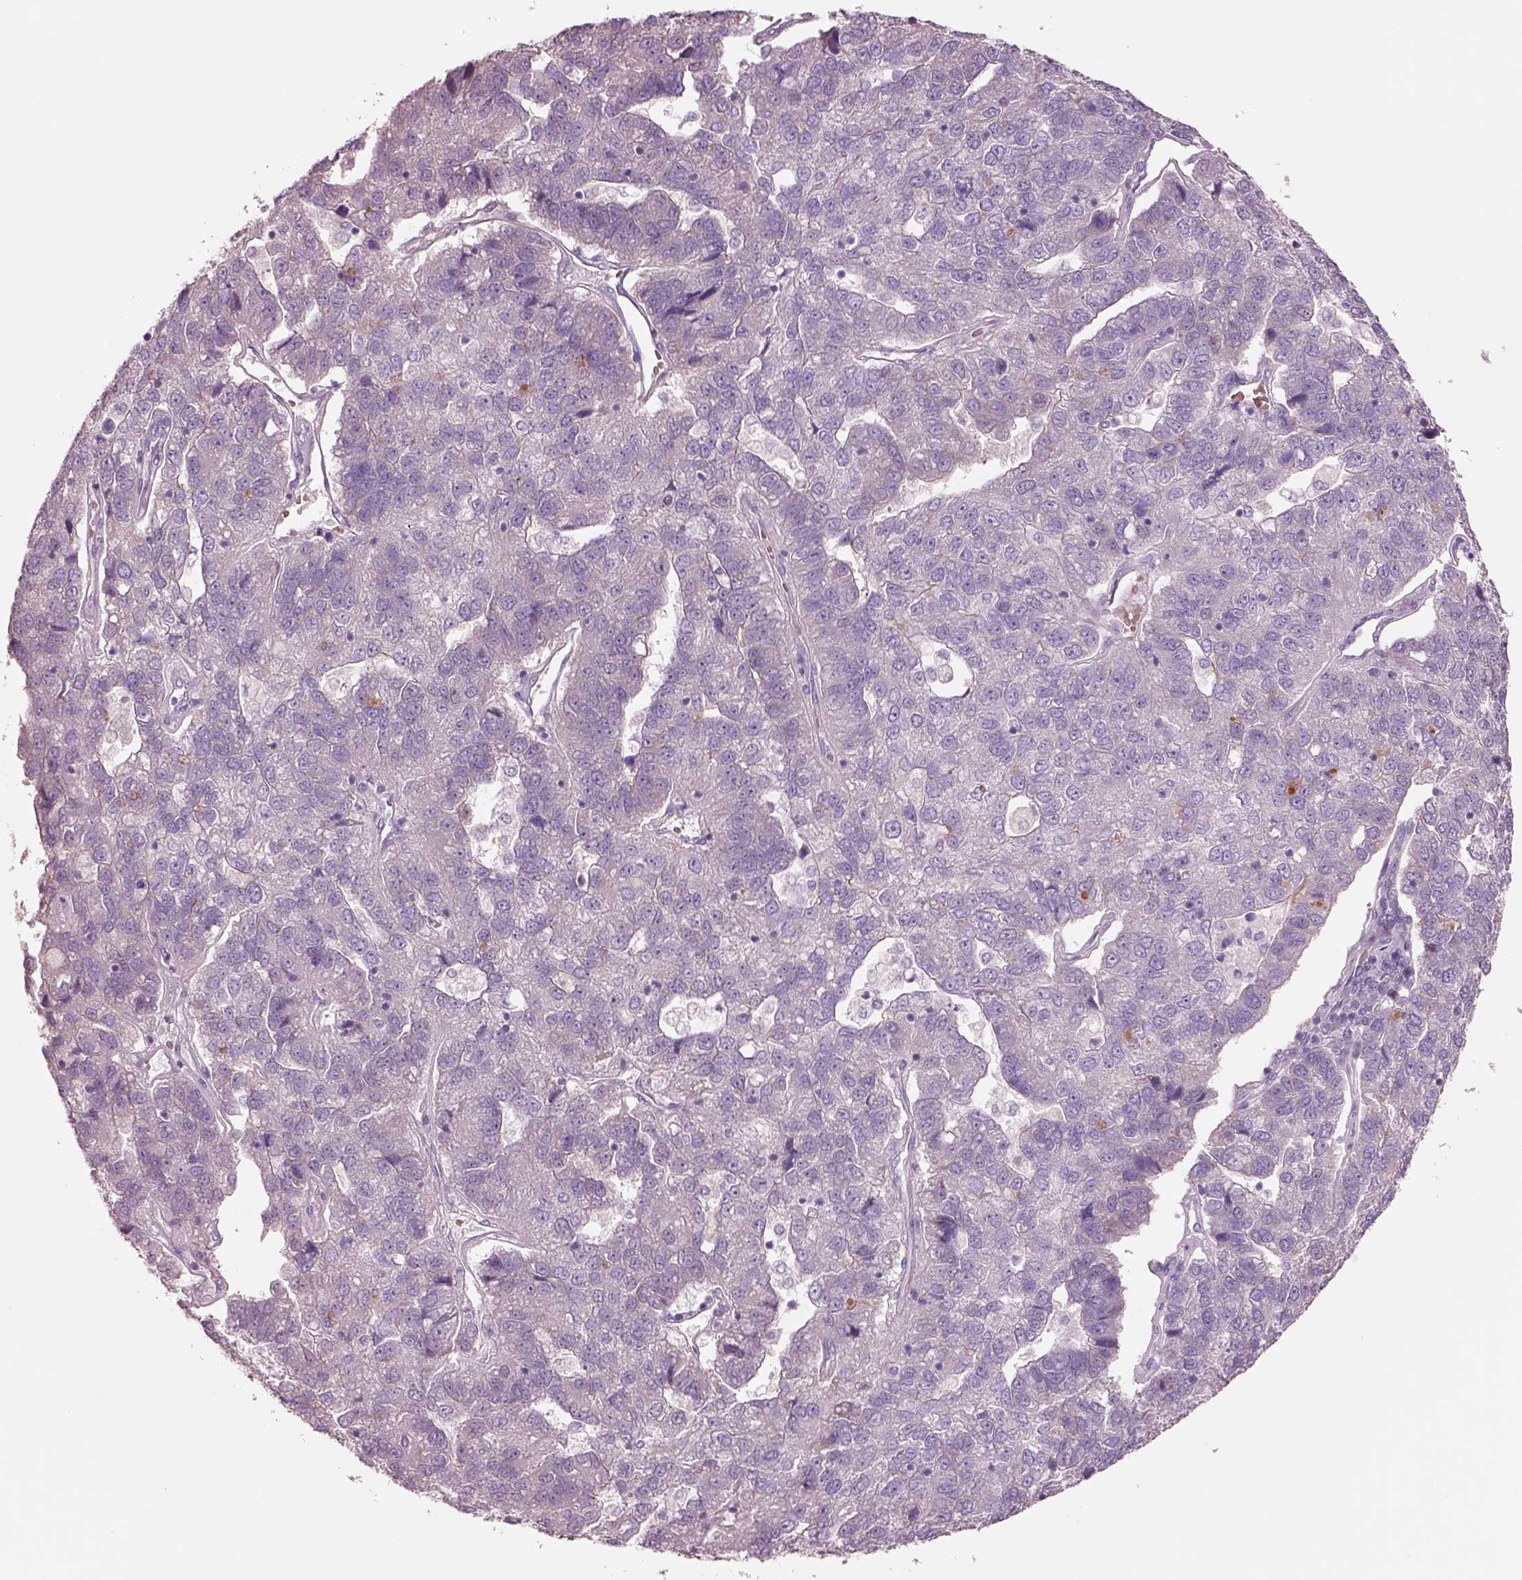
{"staining": {"intensity": "negative", "quantity": "none", "location": "none"}, "tissue": "pancreatic cancer", "cell_type": "Tumor cells", "image_type": "cancer", "snomed": [{"axis": "morphology", "description": "Adenocarcinoma, NOS"}, {"axis": "topography", "description": "Pancreas"}], "caption": "DAB immunohistochemical staining of pancreatic cancer shows no significant expression in tumor cells.", "gene": "DUOXA2", "patient": {"sex": "female", "age": 61}}